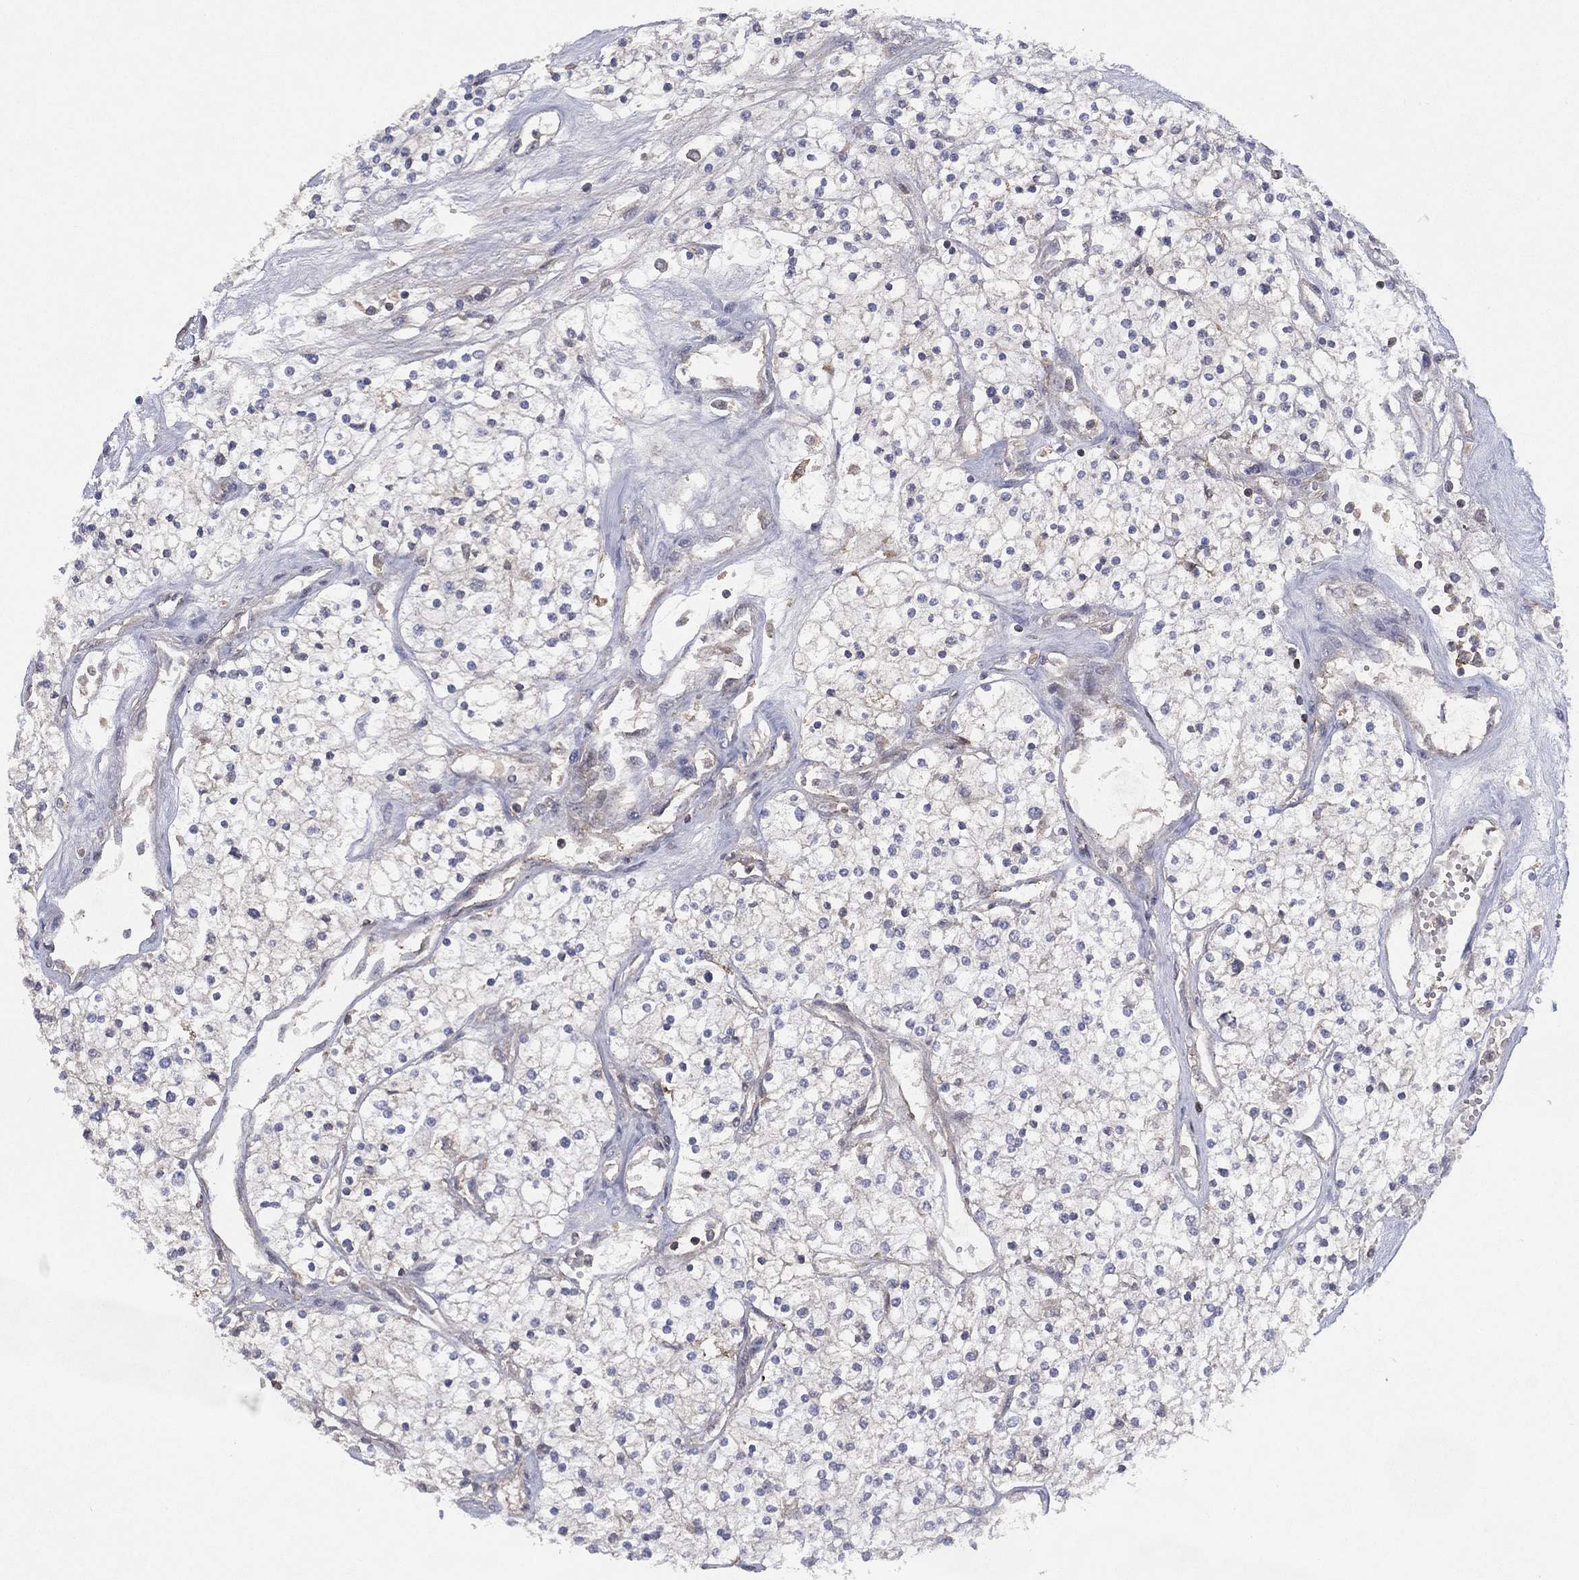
{"staining": {"intensity": "negative", "quantity": "none", "location": "none"}, "tissue": "renal cancer", "cell_type": "Tumor cells", "image_type": "cancer", "snomed": [{"axis": "morphology", "description": "Adenocarcinoma, NOS"}, {"axis": "topography", "description": "Kidney"}], "caption": "Tumor cells are negative for protein expression in human adenocarcinoma (renal). (DAB (3,3'-diaminobenzidine) IHC with hematoxylin counter stain).", "gene": "DOCK8", "patient": {"sex": "male", "age": 80}}